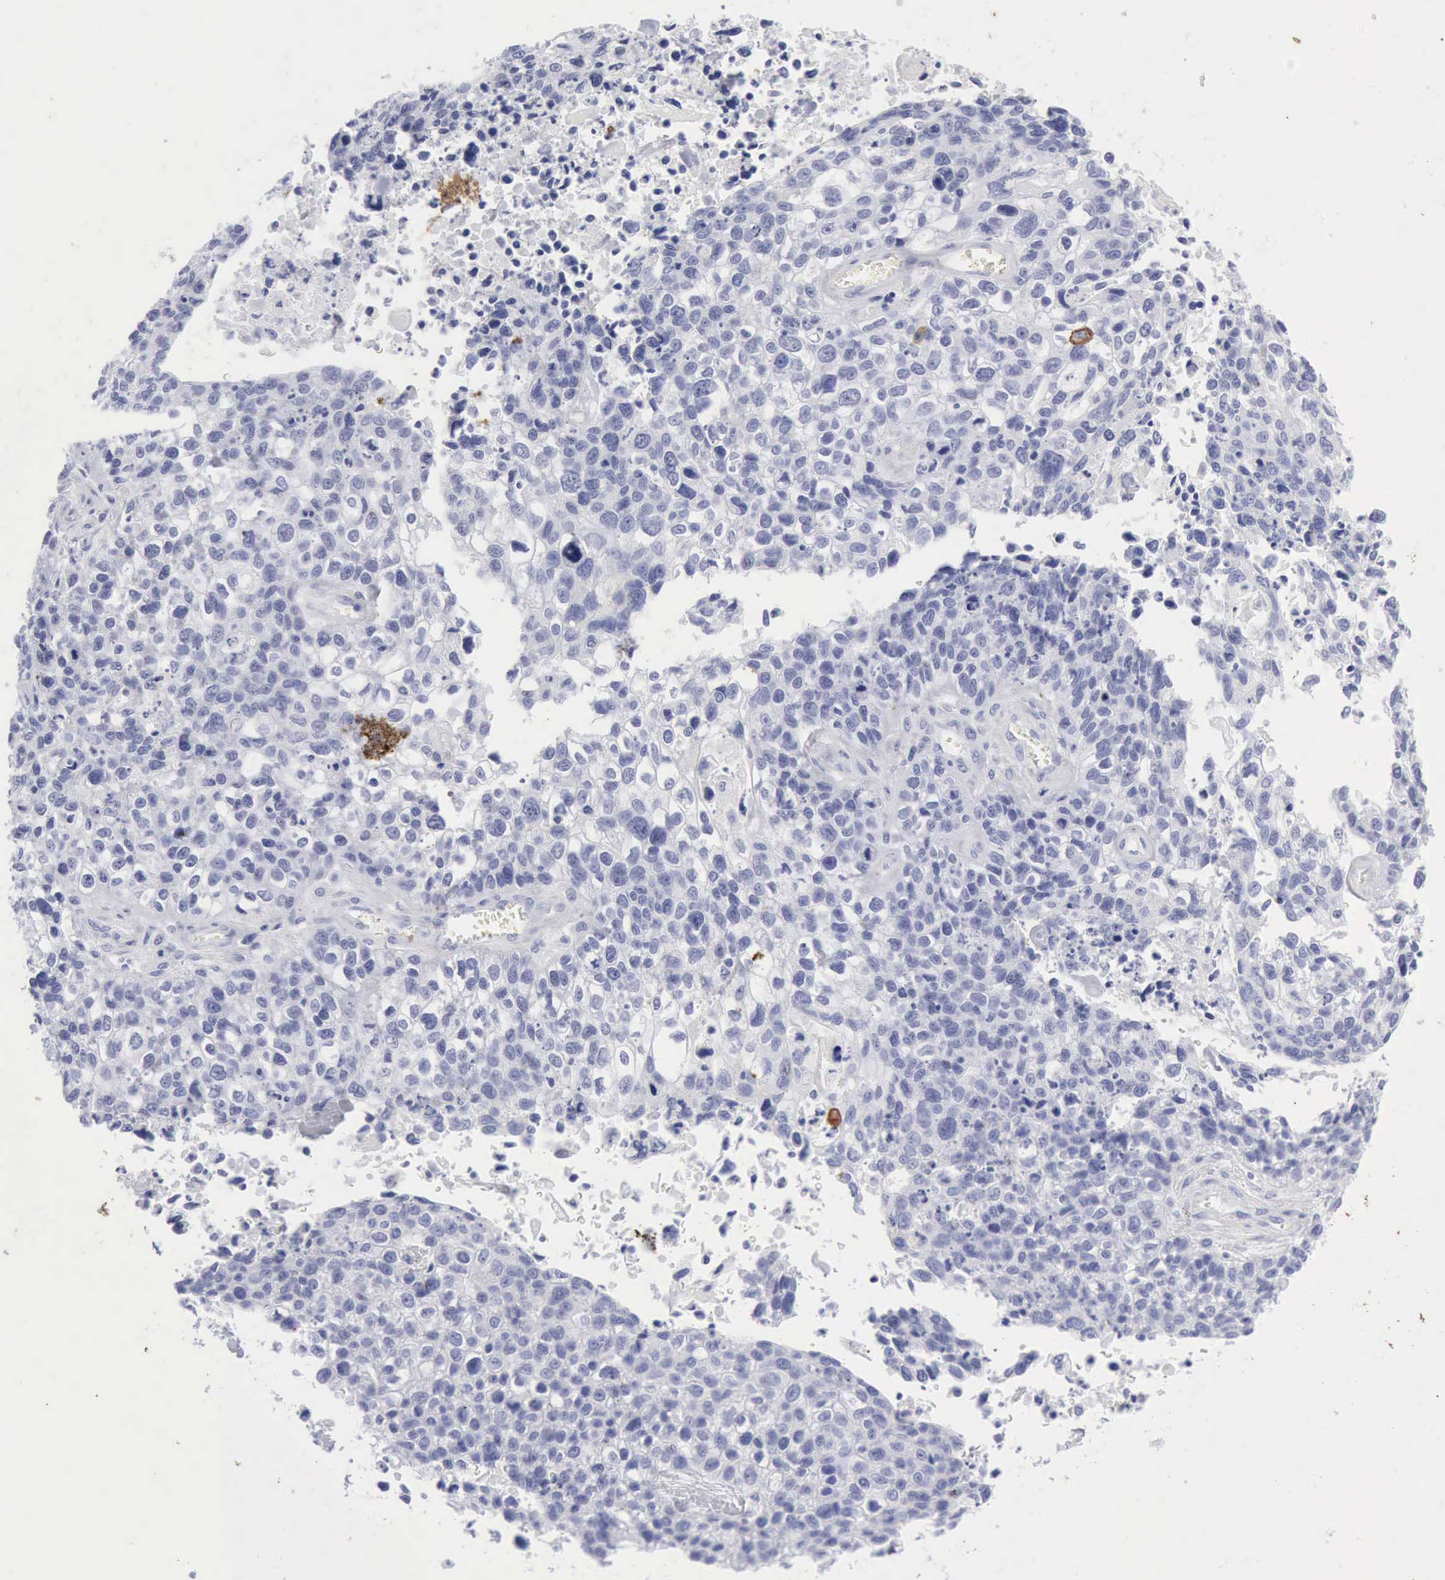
{"staining": {"intensity": "negative", "quantity": "none", "location": "none"}, "tissue": "lung cancer", "cell_type": "Tumor cells", "image_type": "cancer", "snomed": [{"axis": "morphology", "description": "Squamous cell carcinoma, NOS"}, {"axis": "topography", "description": "Lymph node"}, {"axis": "topography", "description": "Lung"}], "caption": "This is a photomicrograph of immunohistochemistry staining of lung squamous cell carcinoma, which shows no staining in tumor cells.", "gene": "KRT10", "patient": {"sex": "male", "age": 74}}